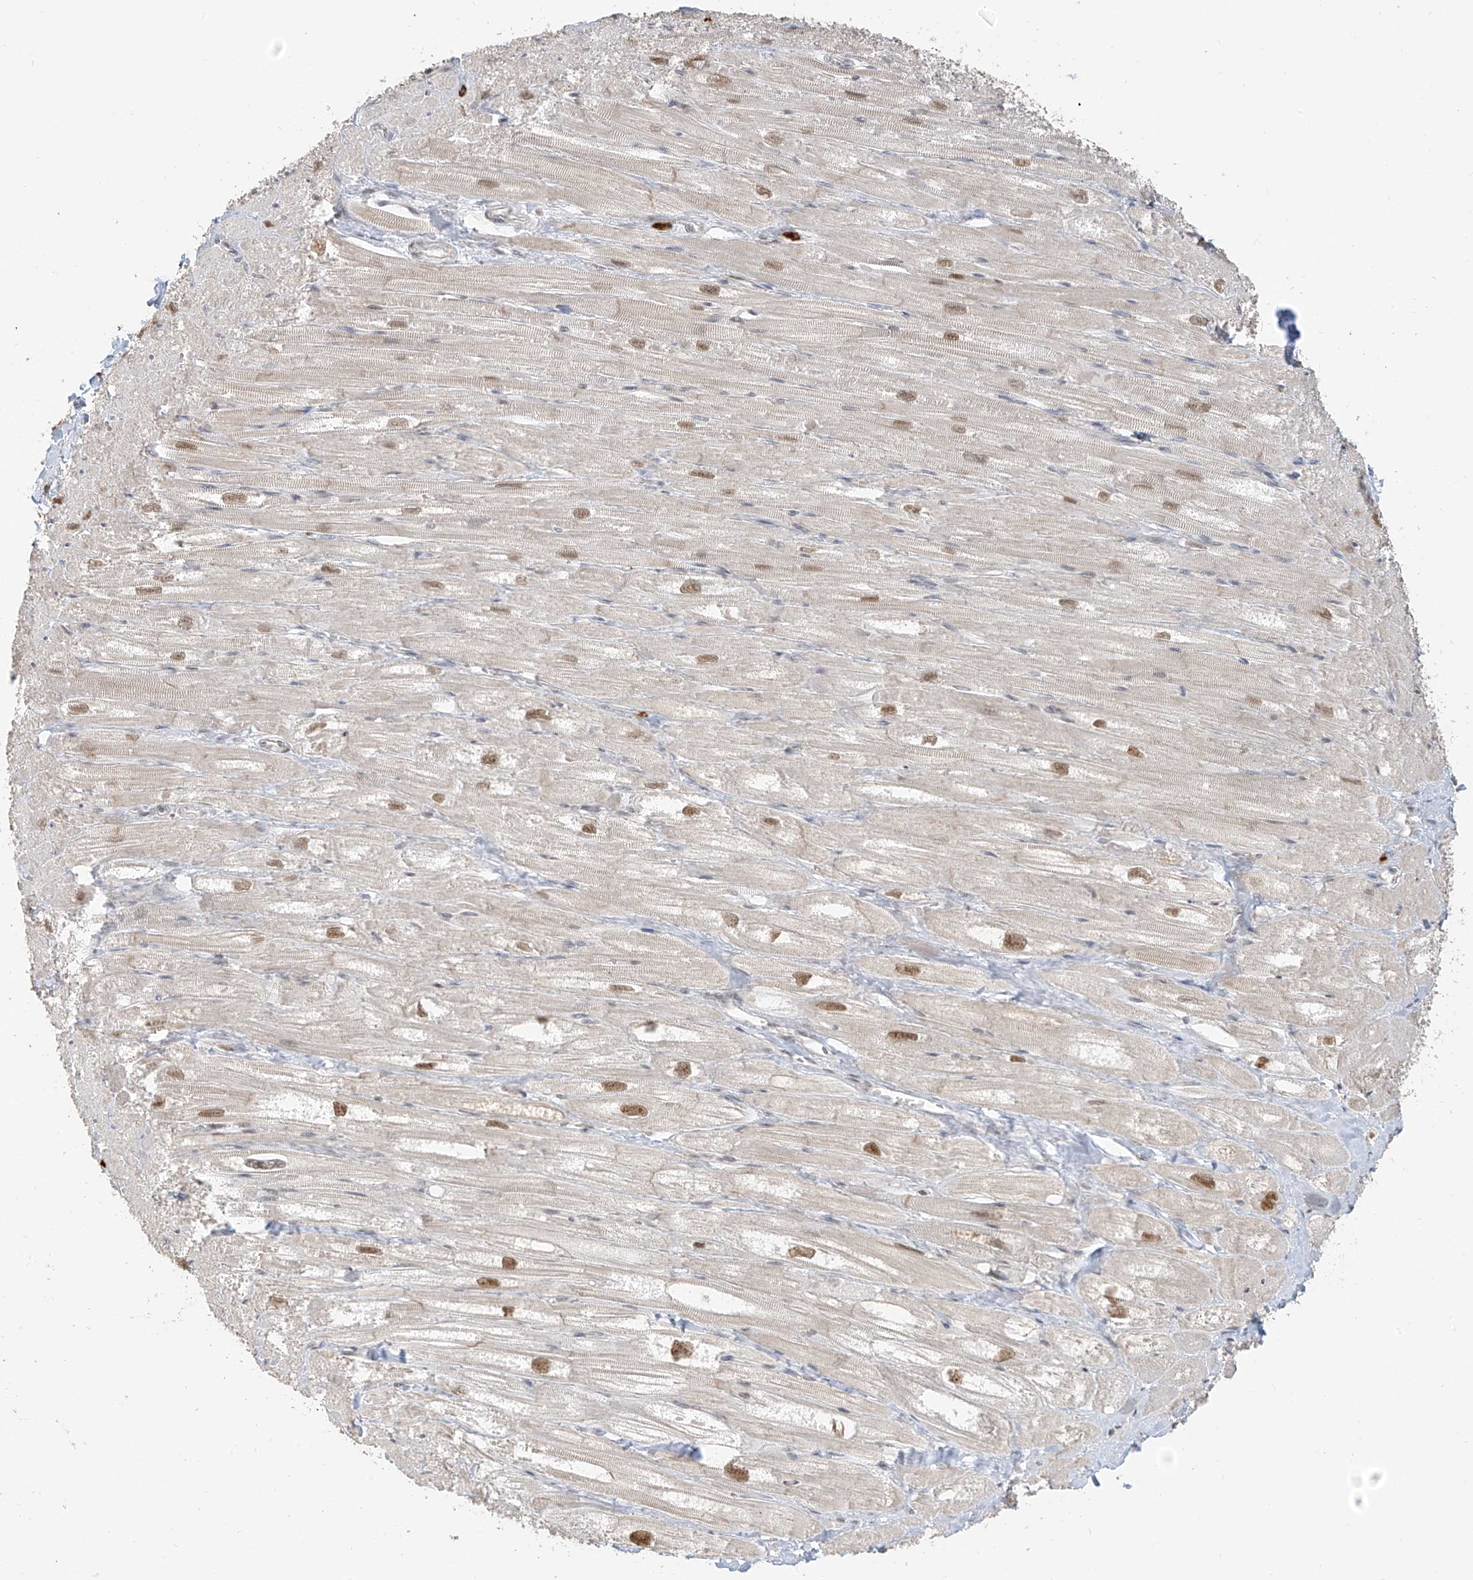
{"staining": {"intensity": "moderate", "quantity": ">75%", "location": "nuclear"}, "tissue": "heart muscle", "cell_type": "Cardiomyocytes", "image_type": "normal", "snomed": [{"axis": "morphology", "description": "Normal tissue, NOS"}, {"axis": "topography", "description": "Heart"}], "caption": "This is an image of immunohistochemistry staining of normal heart muscle, which shows moderate positivity in the nuclear of cardiomyocytes.", "gene": "ZMYM2", "patient": {"sex": "male", "age": 50}}